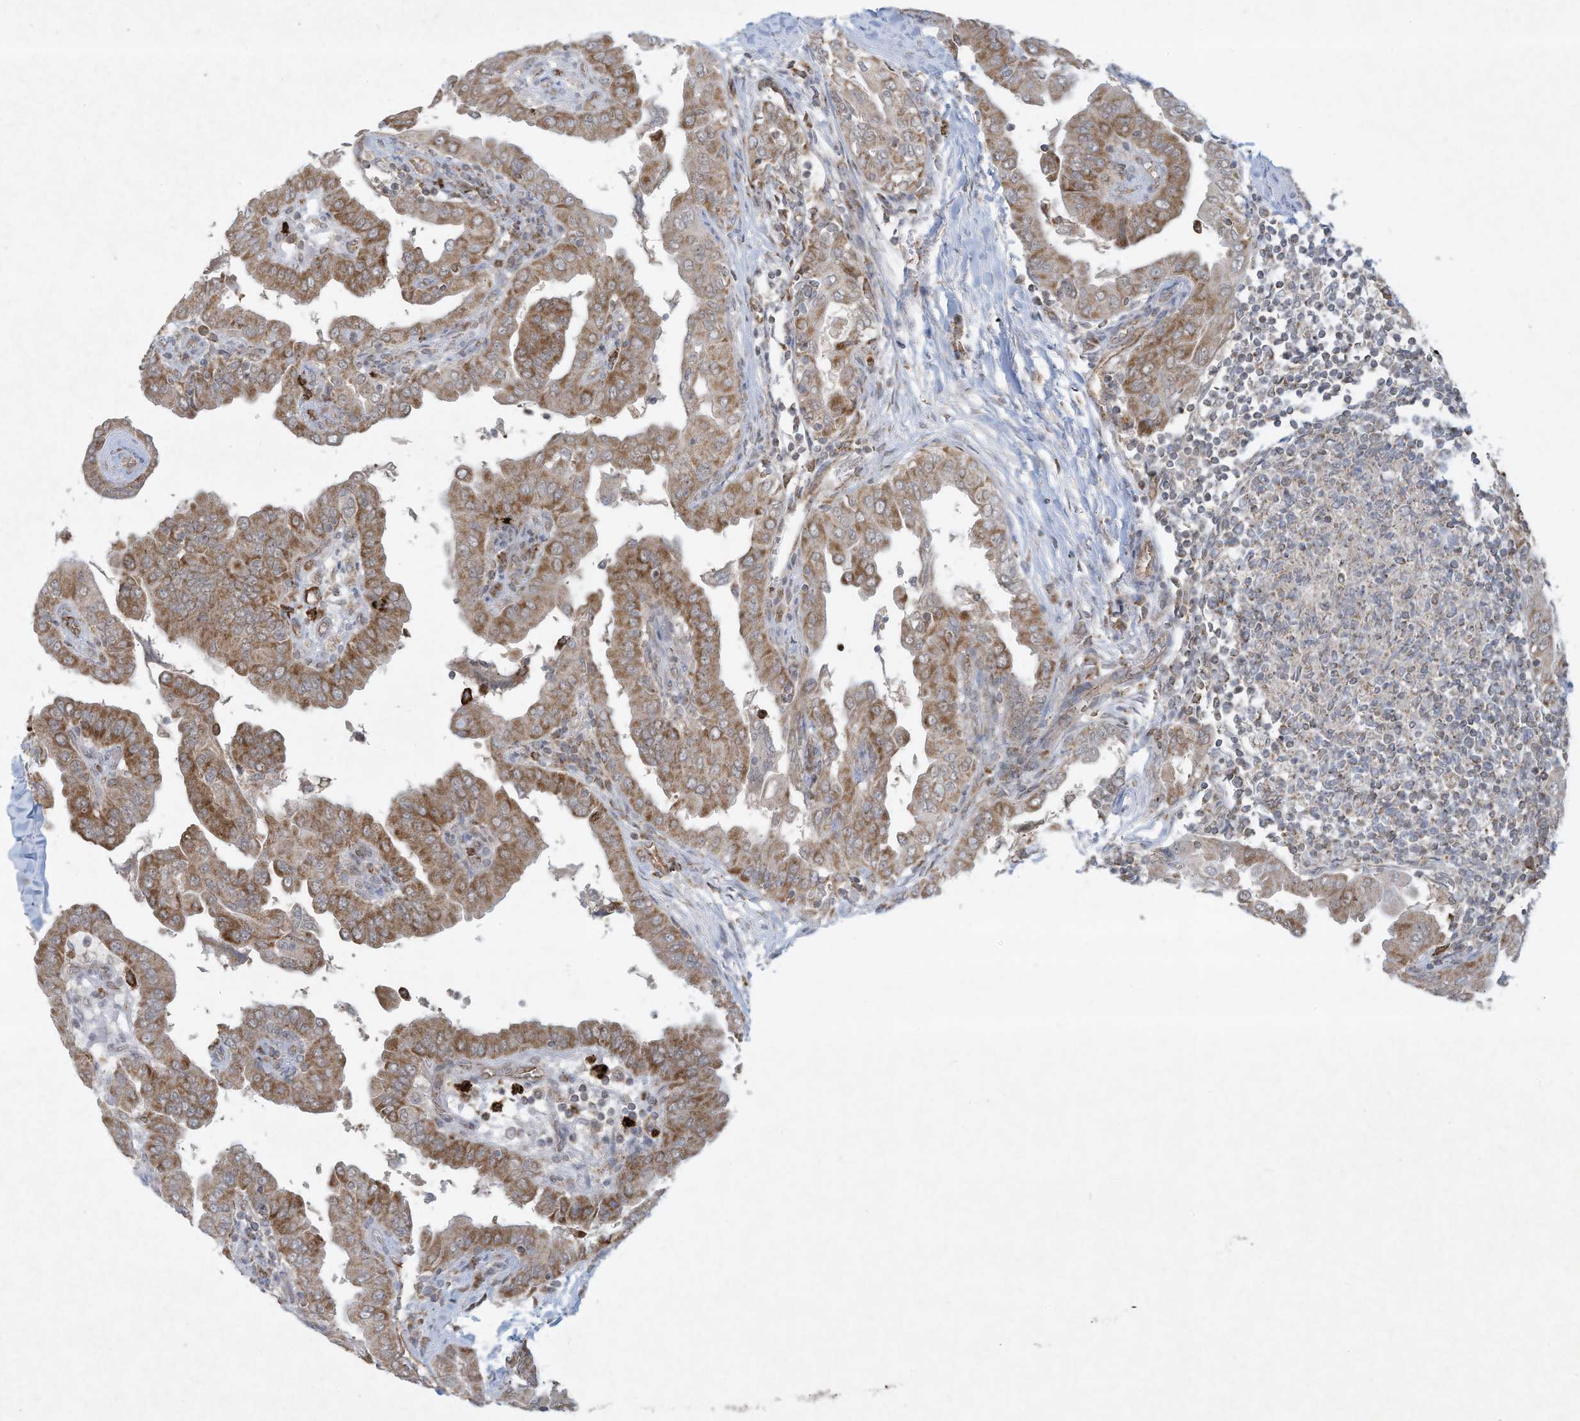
{"staining": {"intensity": "moderate", "quantity": ">75%", "location": "cytoplasmic/membranous"}, "tissue": "thyroid cancer", "cell_type": "Tumor cells", "image_type": "cancer", "snomed": [{"axis": "morphology", "description": "Papillary adenocarcinoma, NOS"}, {"axis": "topography", "description": "Thyroid gland"}], "caption": "Immunohistochemistry (IHC) micrograph of human thyroid cancer (papillary adenocarcinoma) stained for a protein (brown), which displays medium levels of moderate cytoplasmic/membranous expression in about >75% of tumor cells.", "gene": "CHRNA4", "patient": {"sex": "male", "age": 33}}